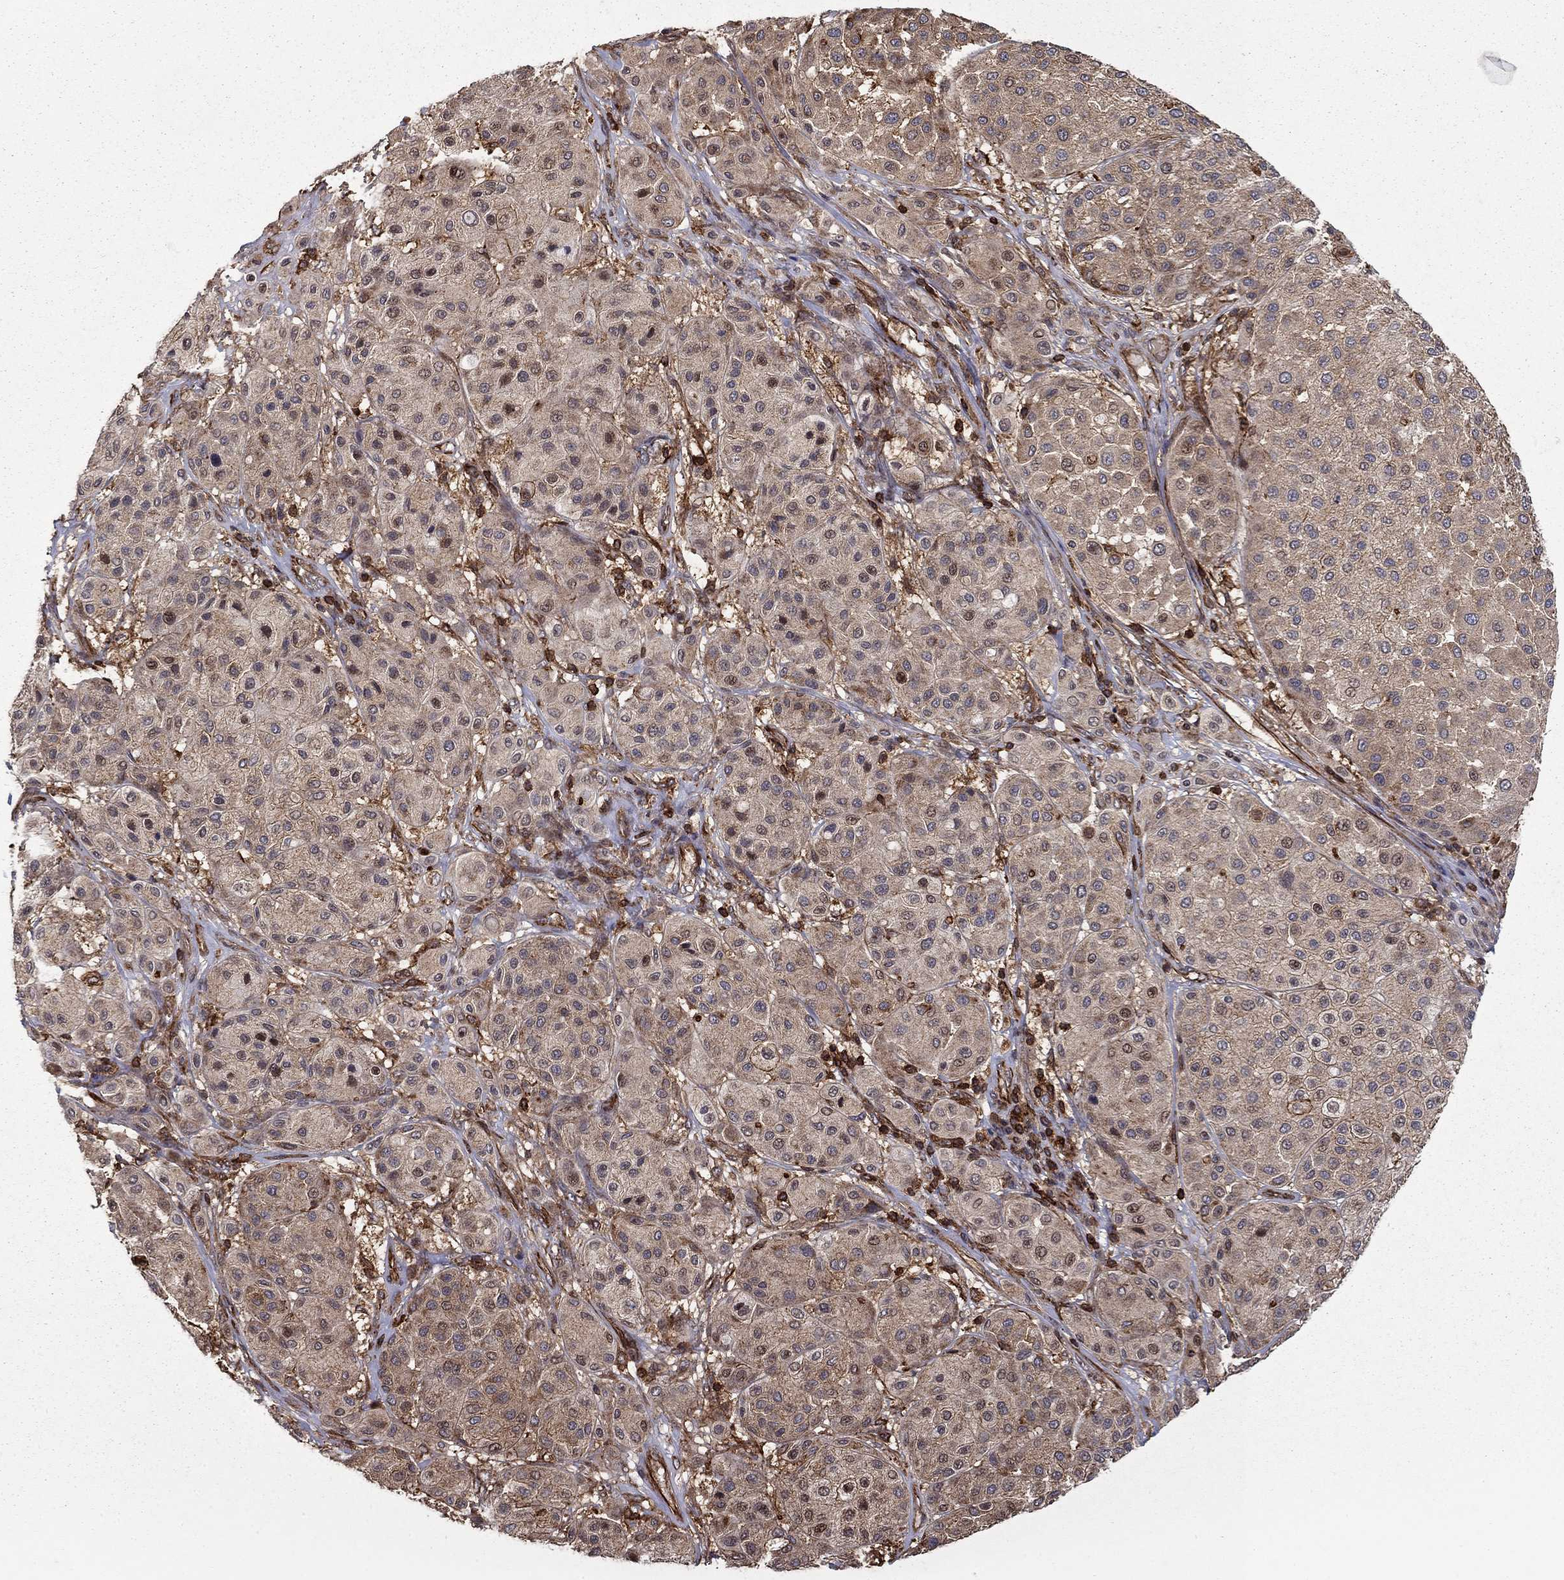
{"staining": {"intensity": "weak", "quantity": "<25%", "location": "cytoplasmic/membranous"}, "tissue": "melanoma", "cell_type": "Tumor cells", "image_type": "cancer", "snomed": [{"axis": "morphology", "description": "Malignant melanoma, Metastatic site"}, {"axis": "topography", "description": "Smooth muscle"}], "caption": "An image of malignant melanoma (metastatic site) stained for a protein exhibits no brown staining in tumor cells.", "gene": "ADM", "patient": {"sex": "male", "age": 41}}